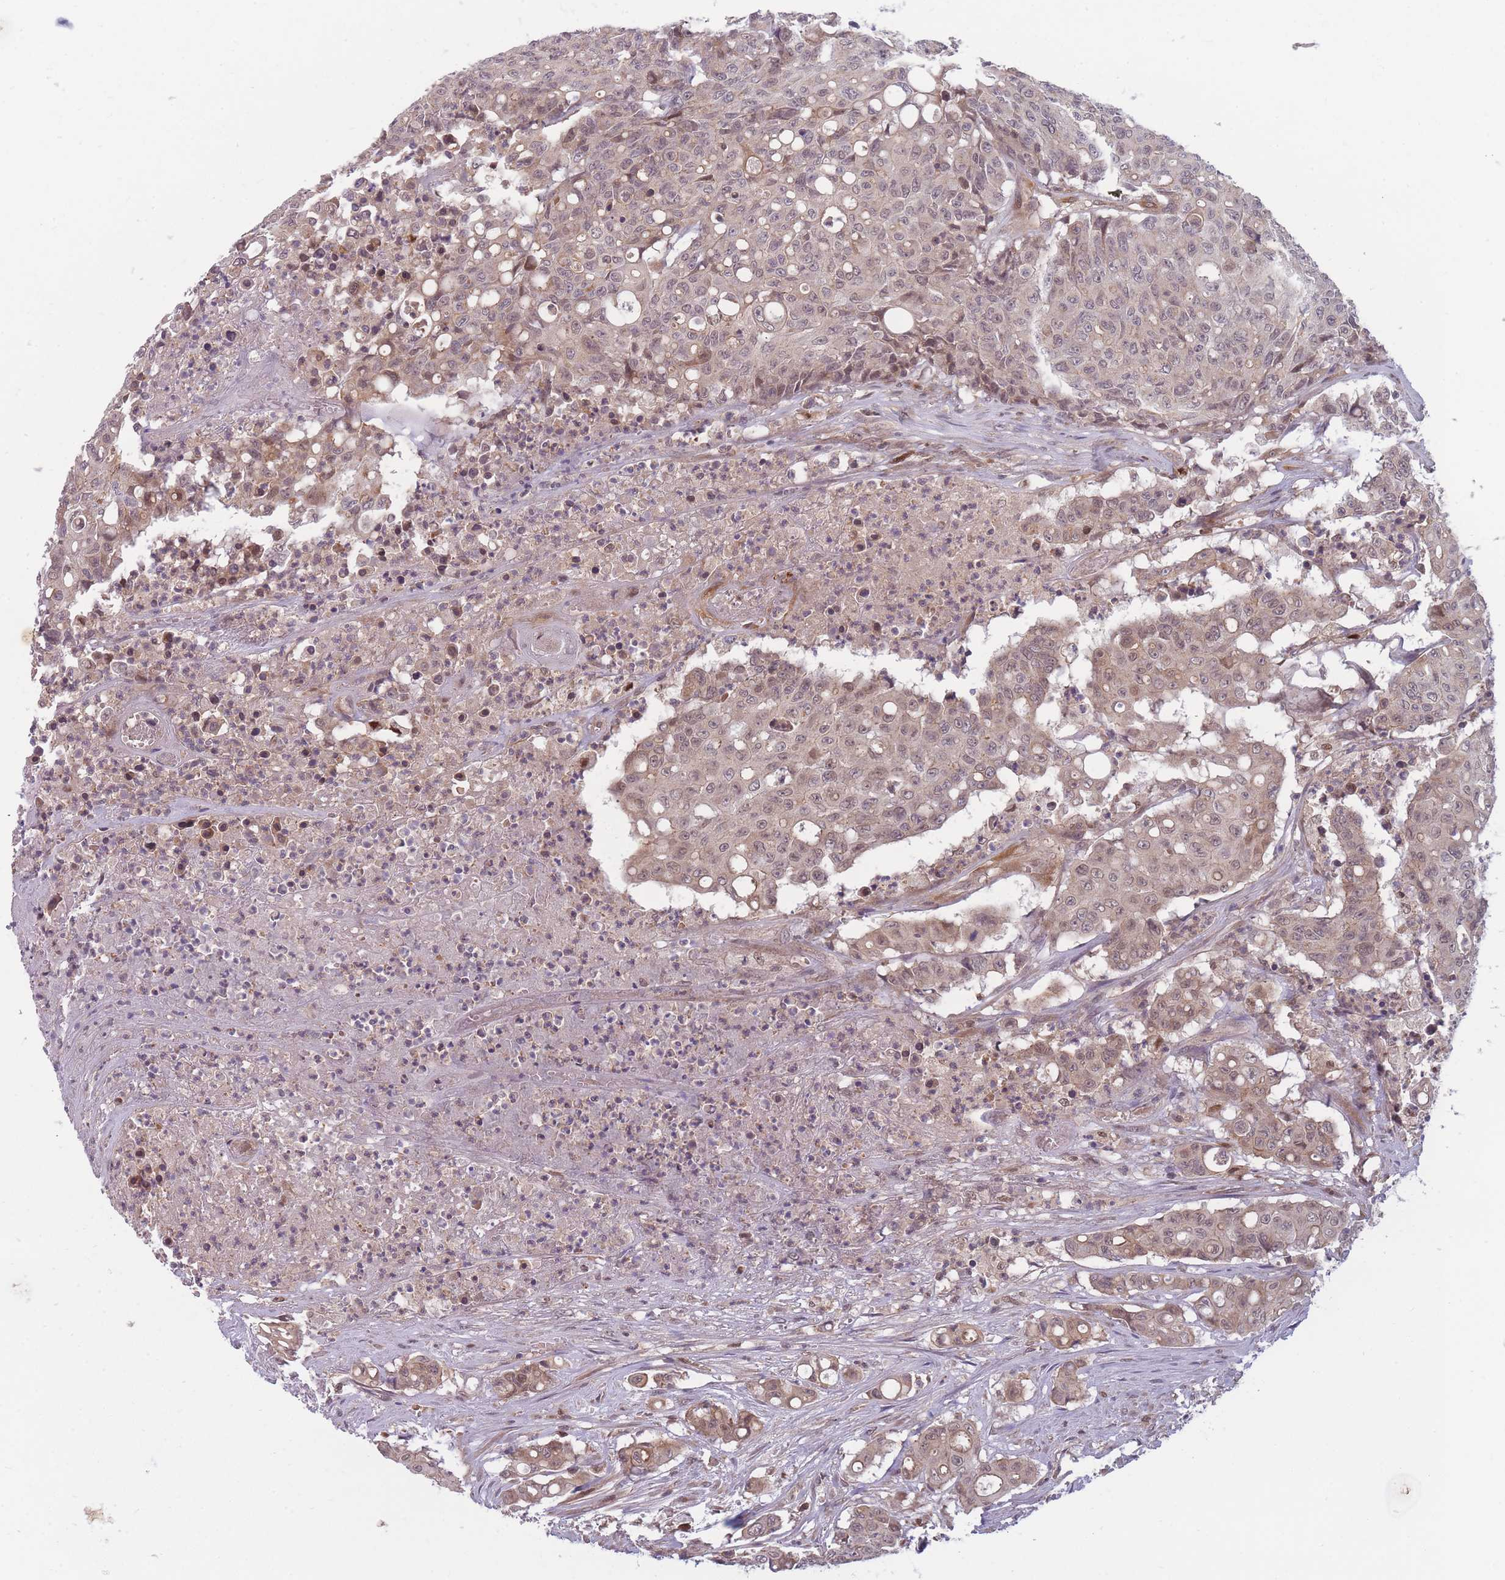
{"staining": {"intensity": "weak", "quantity": ">75%", "location": "cytoplasmic/membranous,nuclear"}, "tissue": "colorectal cancer", "cell_type": "Tumor cells", "image_type": "cancer", "snomed": [{"axis": "morphology", "description": "Adenocarcinoma, NOS"}, {"axis": "topography", "description": "Colon"}], "caption": "Immunohistochemistry (IHC) image of human adenocarcinoma (colorectal) stained for a protein (brown), which displays low levels of weak cytoplasmic/membranous and nuclear staining in approximately >75% of tumor cells.", "gene": "FAM153A", "patient": {"sex": "male", "age": 51}}